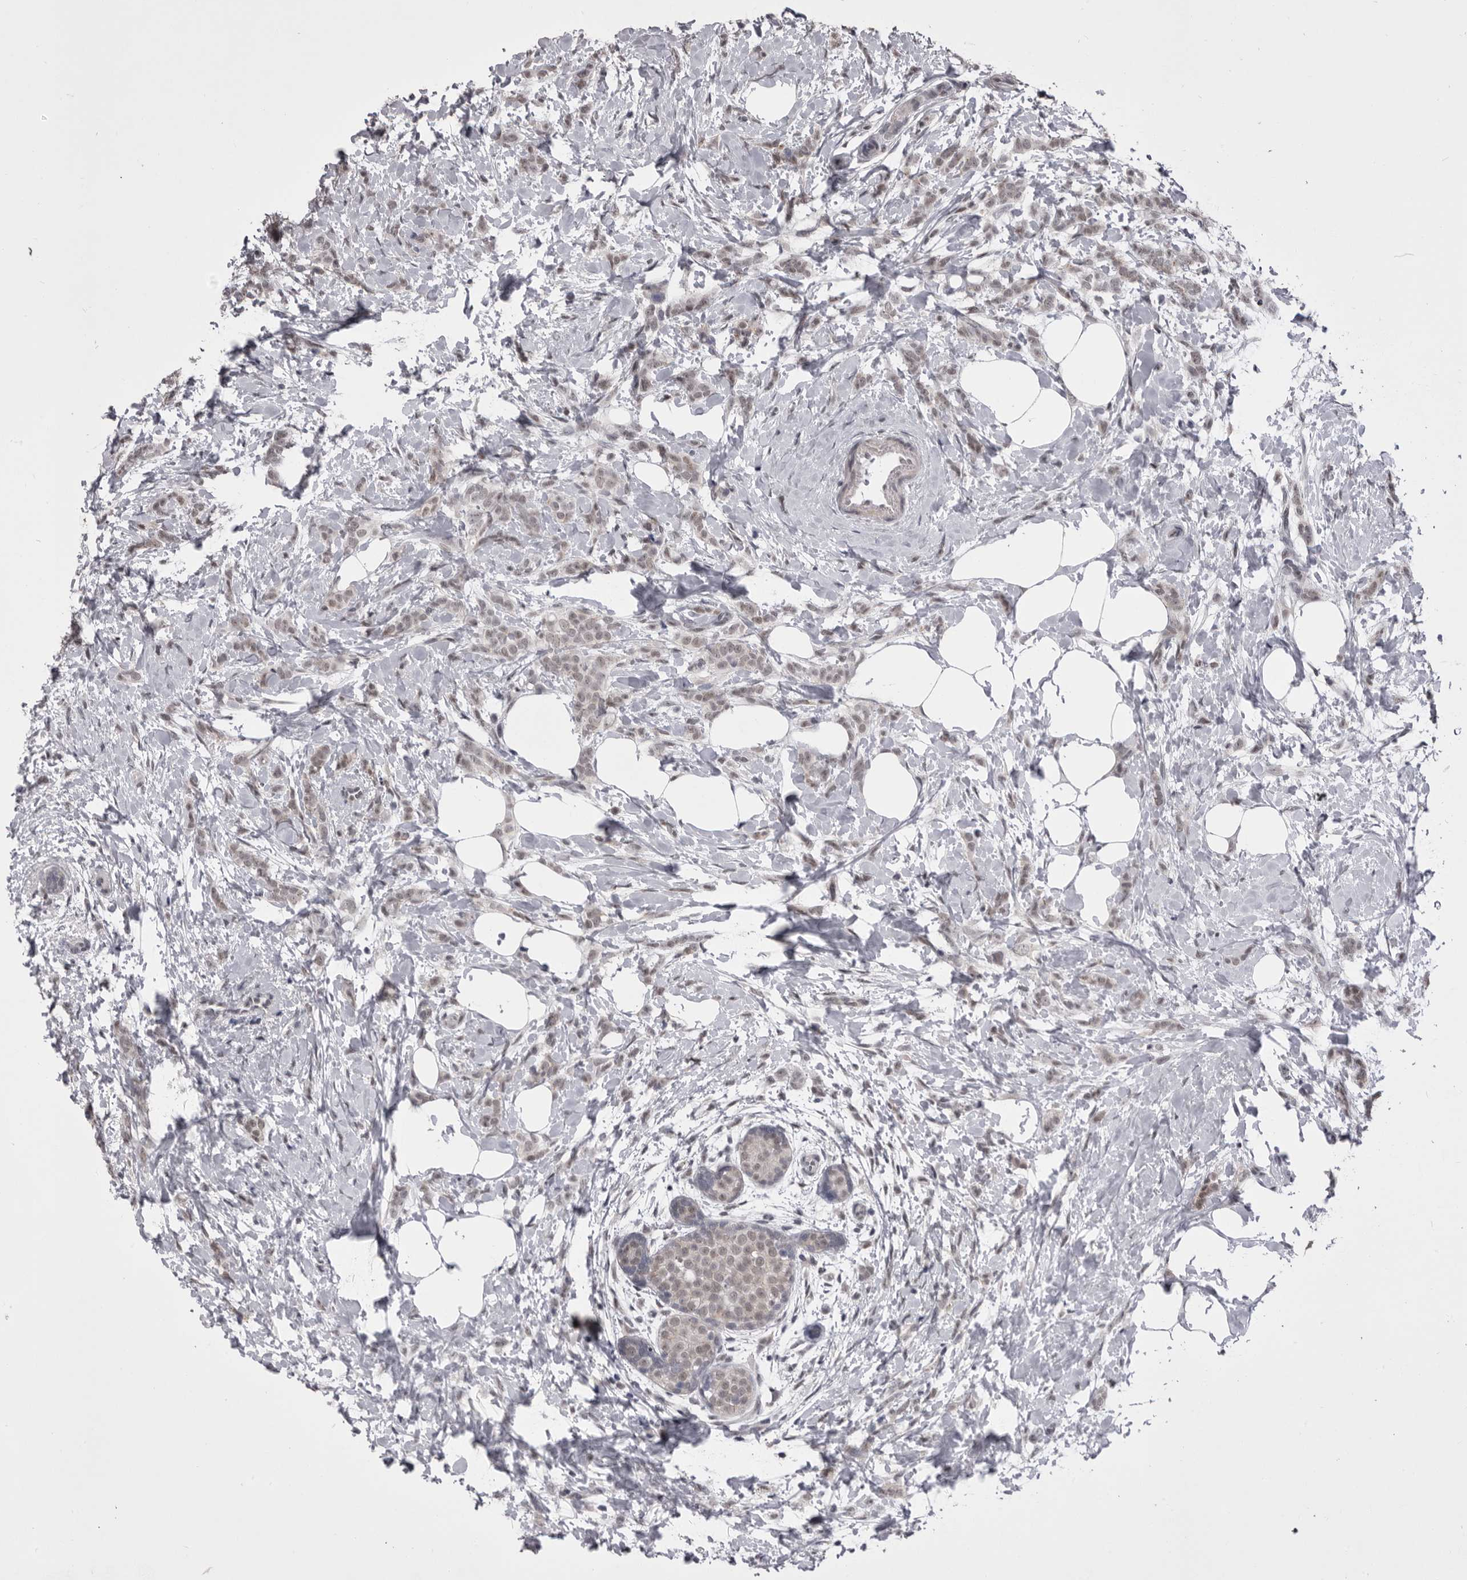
{"staining": {"intensity": "weak", "quantity": "<25%", "location": "nuclear"}, "tissue": "breast cancer", "cell_type": "Tumor cells", "image_type": "cancer", "snomed": [{"axis": "morphology", "description": "Lobular carcinoma, in situ"}, {"axis": "morphology", "description": "Lobular carcinoma"}, {"axis": "topography", "description": "Breast"}], "caption": "Immunohistochemistry micrograph of breast cancer (lobular carcinoma in situ) stained for a protein (brown), which demonstrates no staining in tumor cells.", "gene": "PRPF3", "patient": {"sex": "female", "age": 41}}